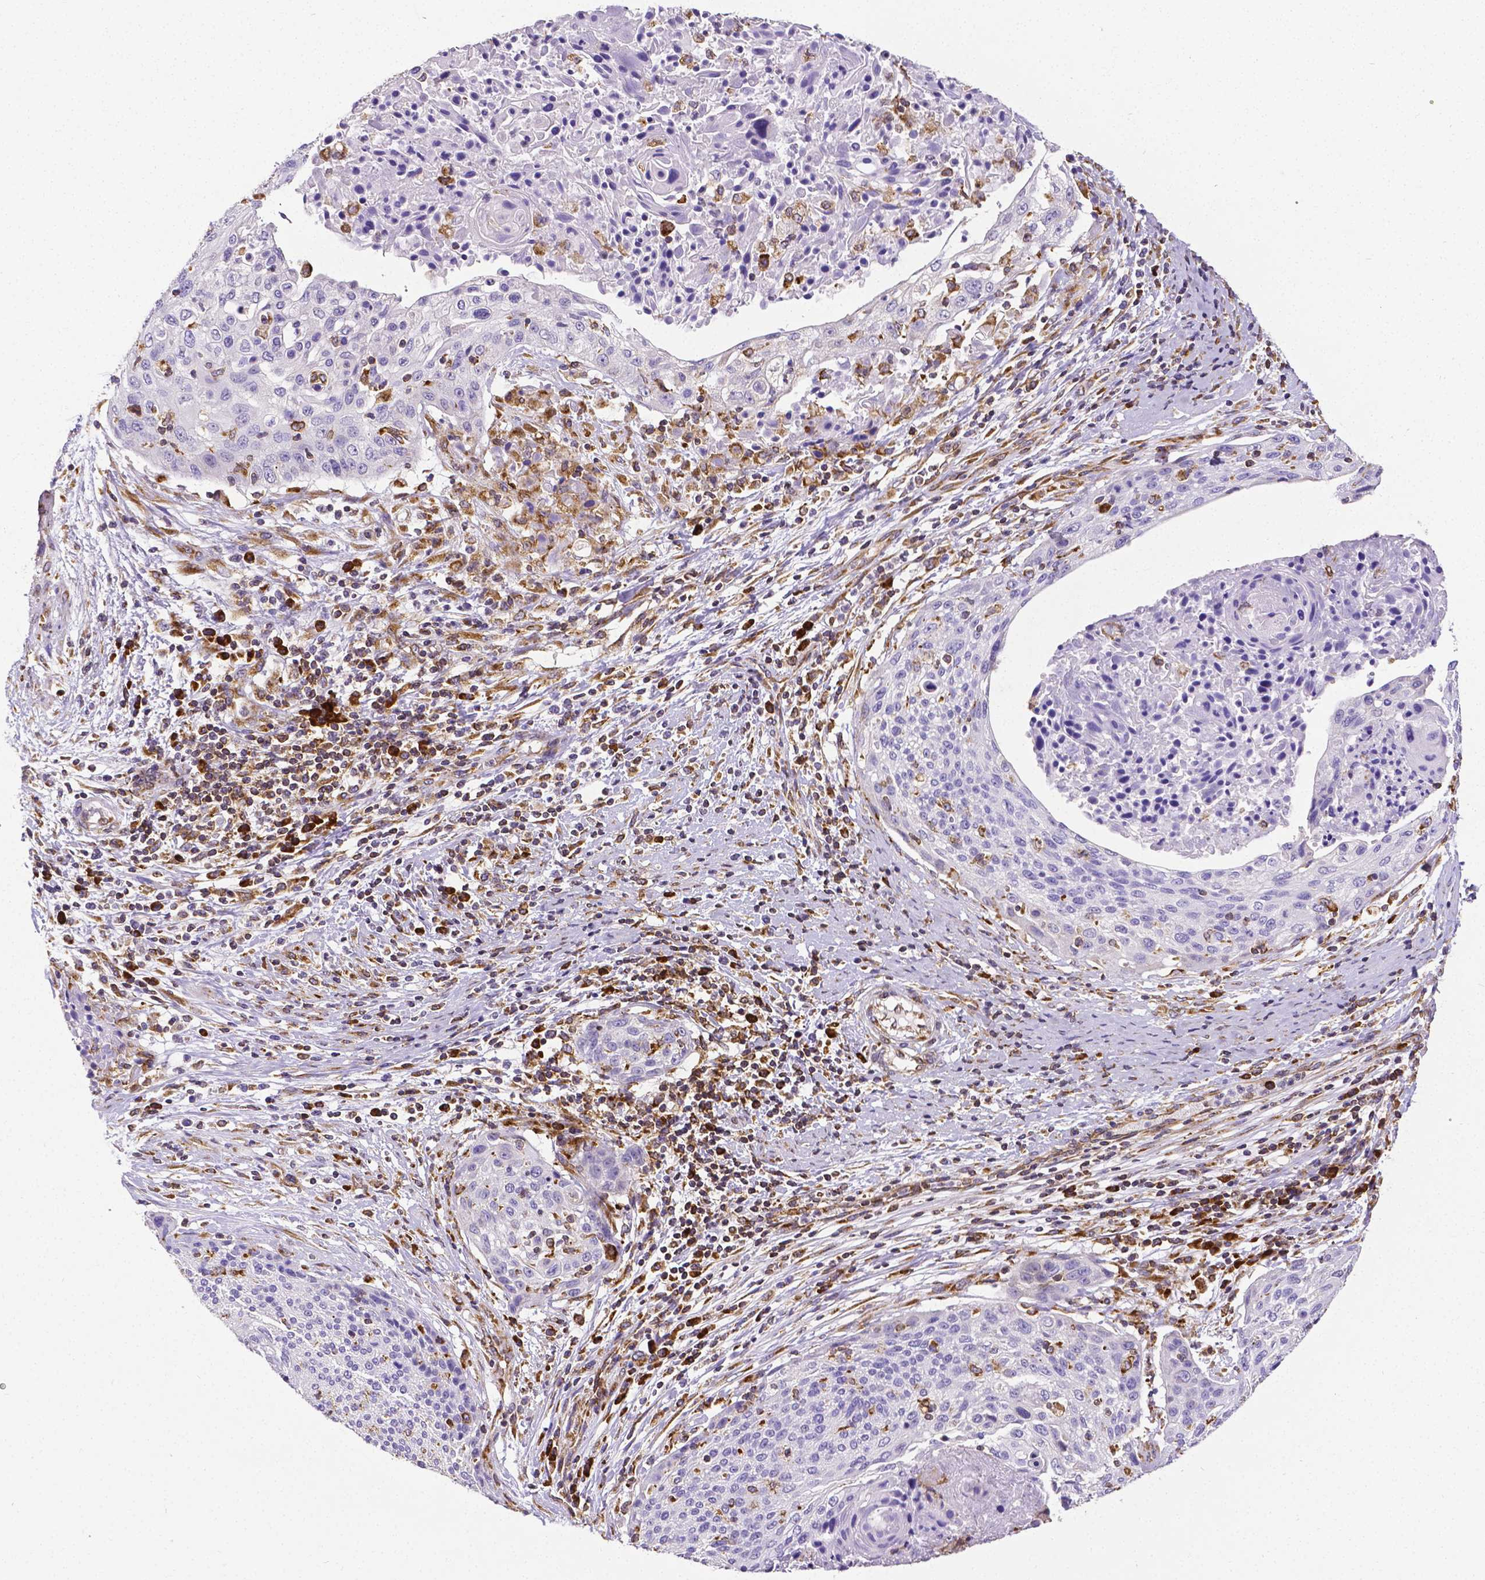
{"staining": {"intensity": "negative", "quantity": "none", "location": "none"}, "tissue": "cervical cancer", "cell_type": "Tumor cells", "image_type": "cancer", "snomed": [{"axis": "morphology", "description": "Squamous cell carcinoma, NOS"}, {"axis": "topography", "description": "Cervix"}], "caption": "IHC of human cervical squamous cell carcinoma exhibits no expression in tumor cells. Brightfield microscopy of IHC stained with DAB (3,3'-diaminobenzidine) (brown) and hematoxylin (blue), captured at high magnification.", "gene": "MTDH", "patient": {"sex": "female", "age": 31}}